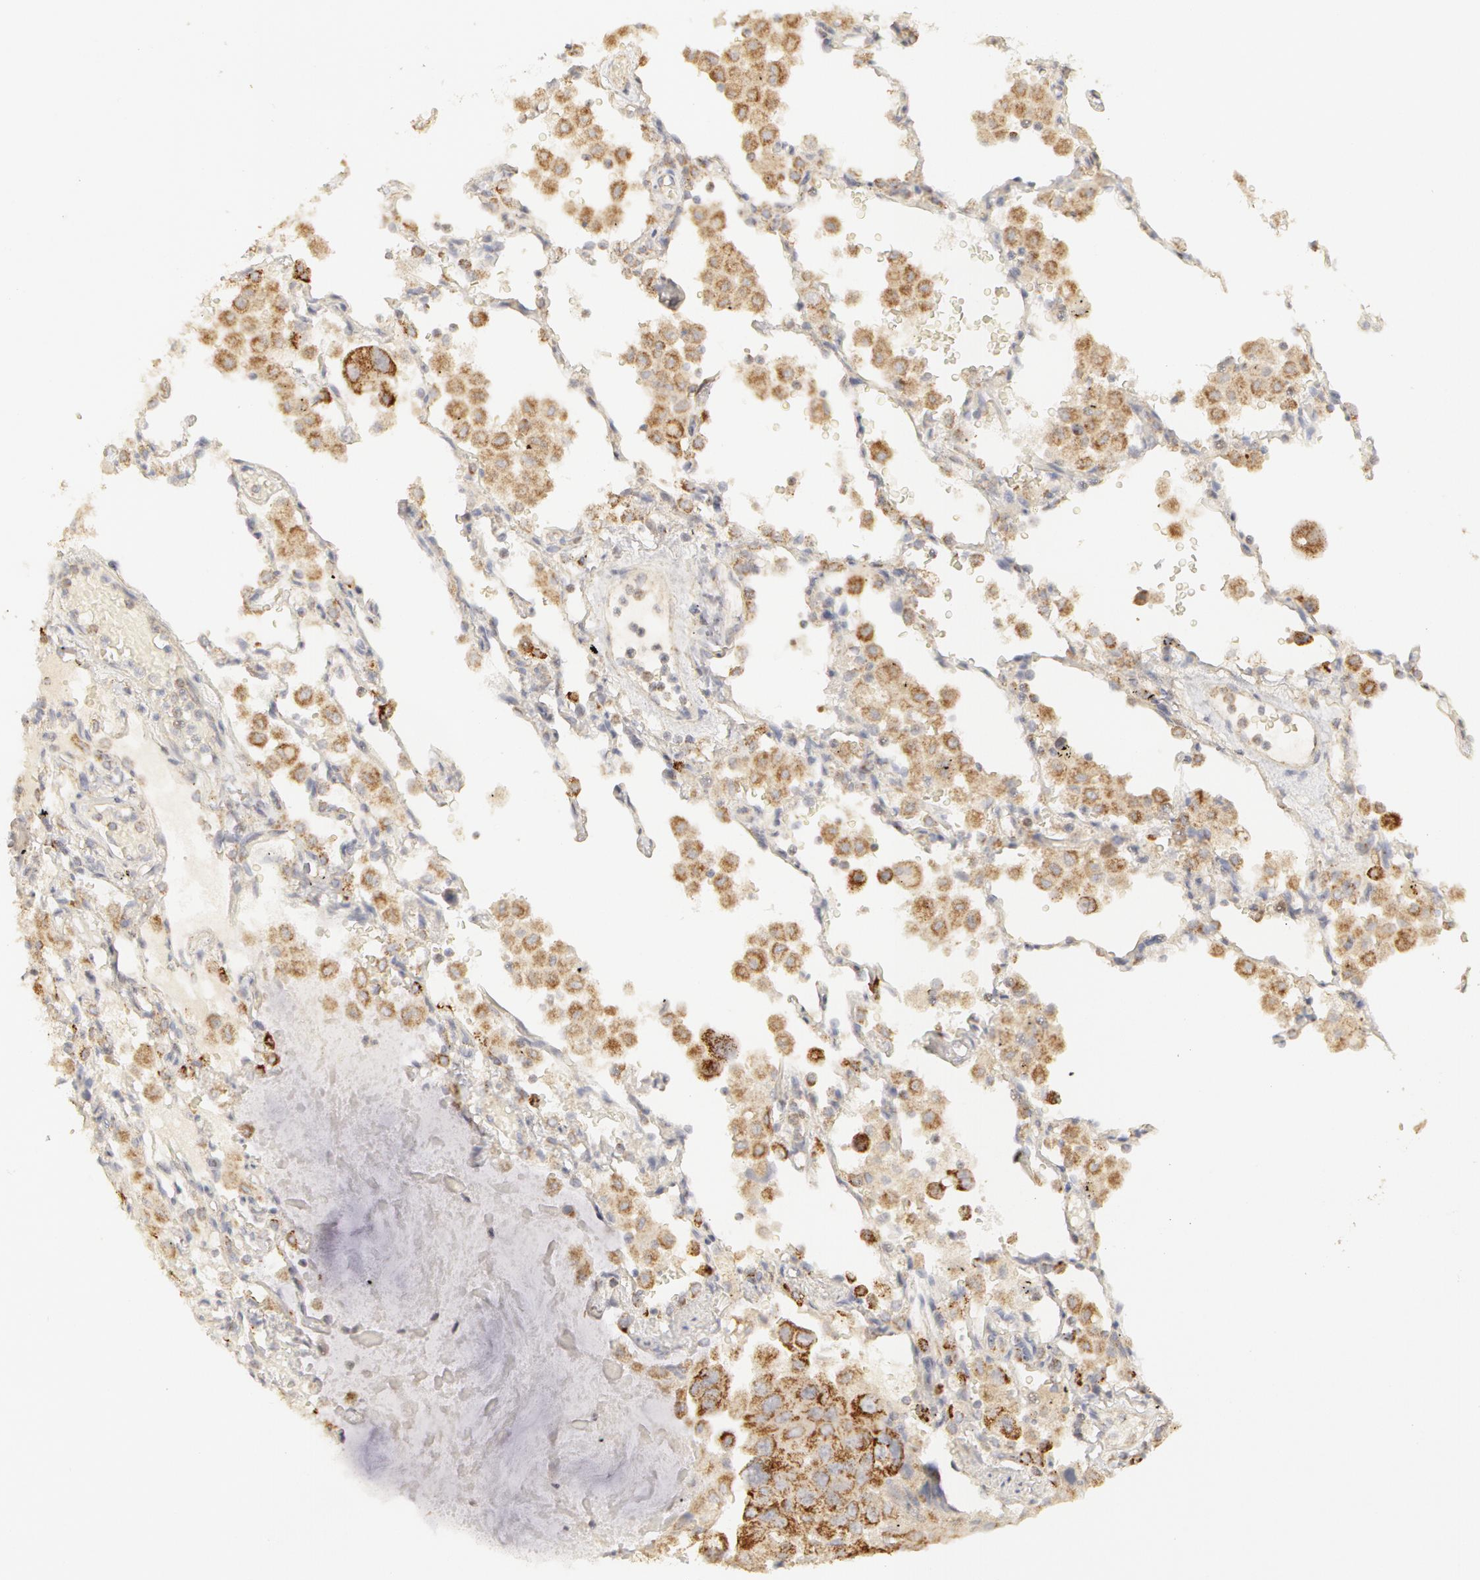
{"staining": {"intensity": "moderate", "quantity": "25%-75%", "location": "cytoplasmic/membranous"}, "tissue": "lung cancer", "cell_type": "Tumor cells", "image_type": "cancer", "snomed": [{"axis": "morphology", "description": "Adenocarcinoma, NOS"}, {"axis": "topography", "description": "Lung"}], "caption": "Lung adenocarcinoma was stained to show a protein in brown. There is medium levels of moderate cytoplasmic/membranous expression in approximately 25%-75% of tumor cells. (DAB IHC, brown staining for protein, blue staining for nuclei).", "gene": "ADPRH", "patient": {"sex": "male", "age": 64}}